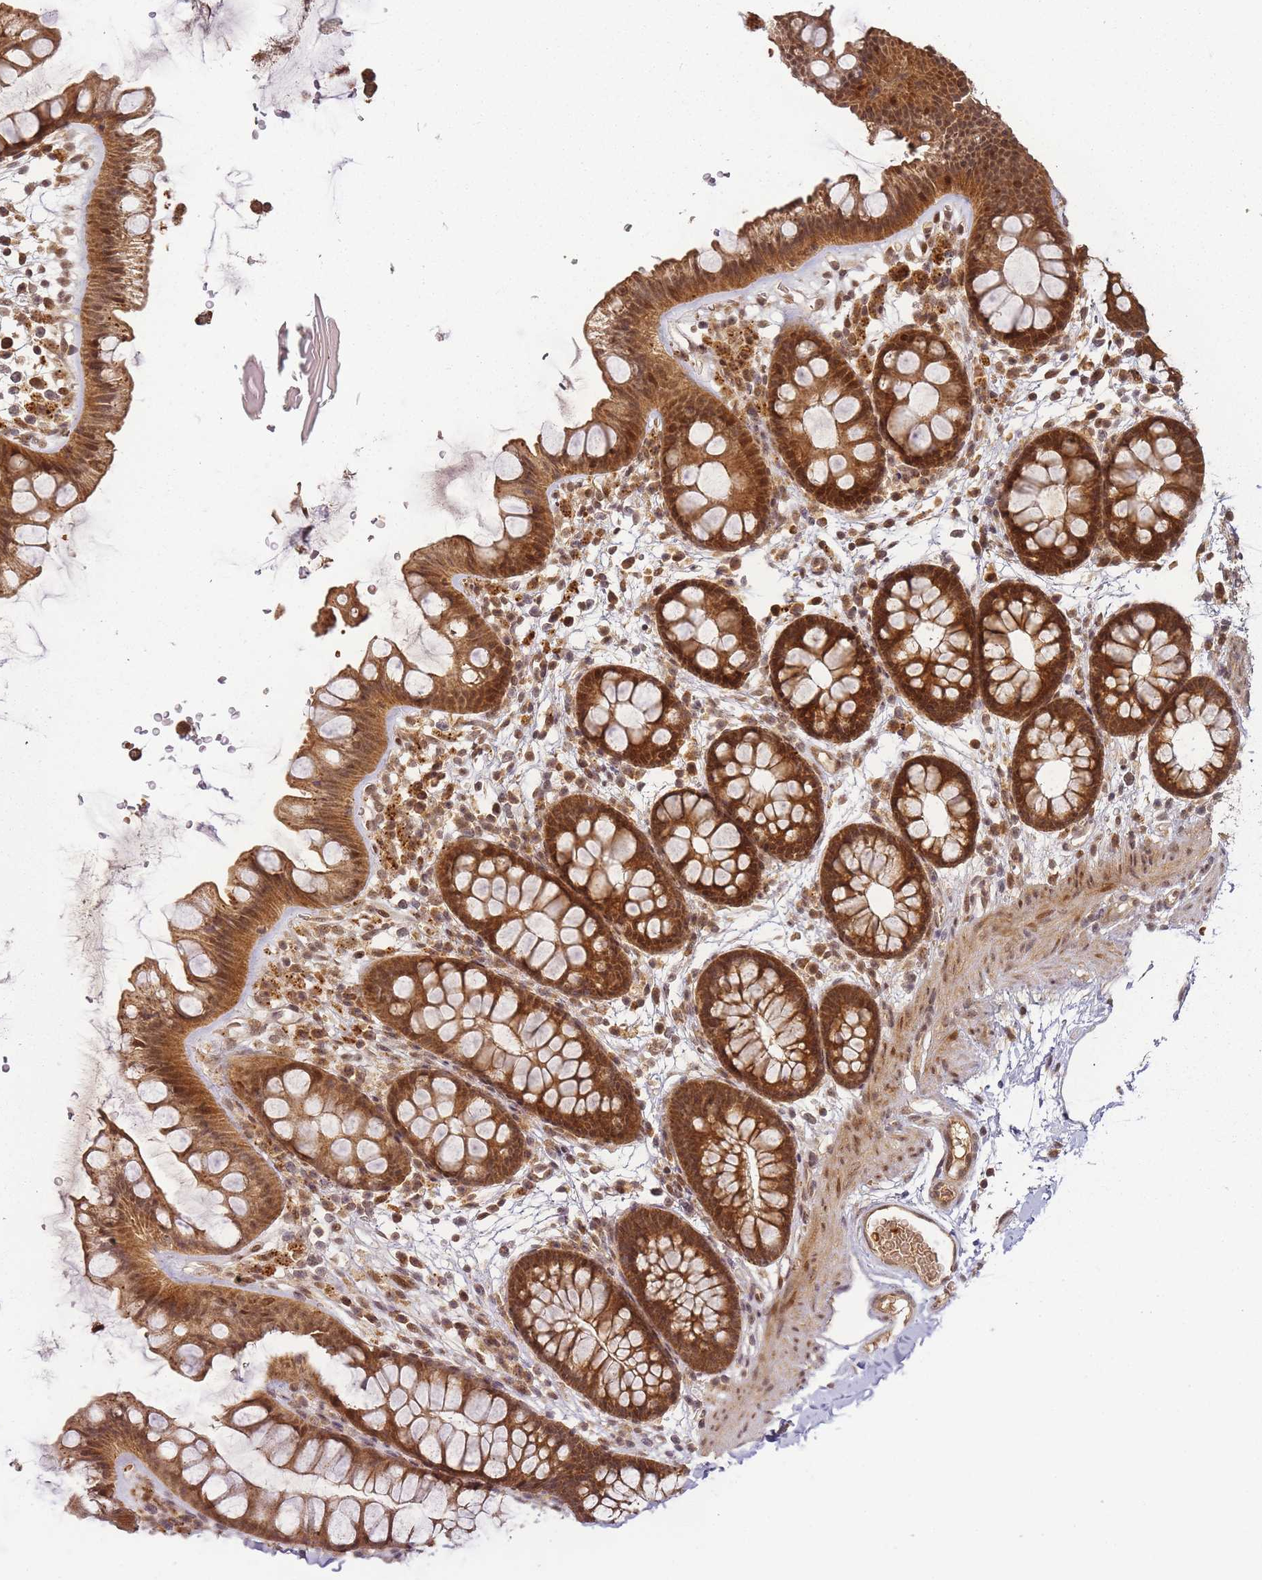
{"staining": {"intensity": "moderate", "quantity": ">75%", "location": "cytoplasmic/membranous,nuclear"}, "tissue": "colon", "cell_type": "Endothelial cells", "image_type": "normal", "snomed": [{"axis": "morphology", "description": "Normal tissue, NOS"}, {"axis": "topography", "description": "Colon"}], "caption": "Endothelial cells display medium levels of moderate cytoplasmic/membranous,nuclear expression in about >75% of cells in normal human colon.", "gene": "ZNF497", "patient": {"sex": "female", "age": 62}}